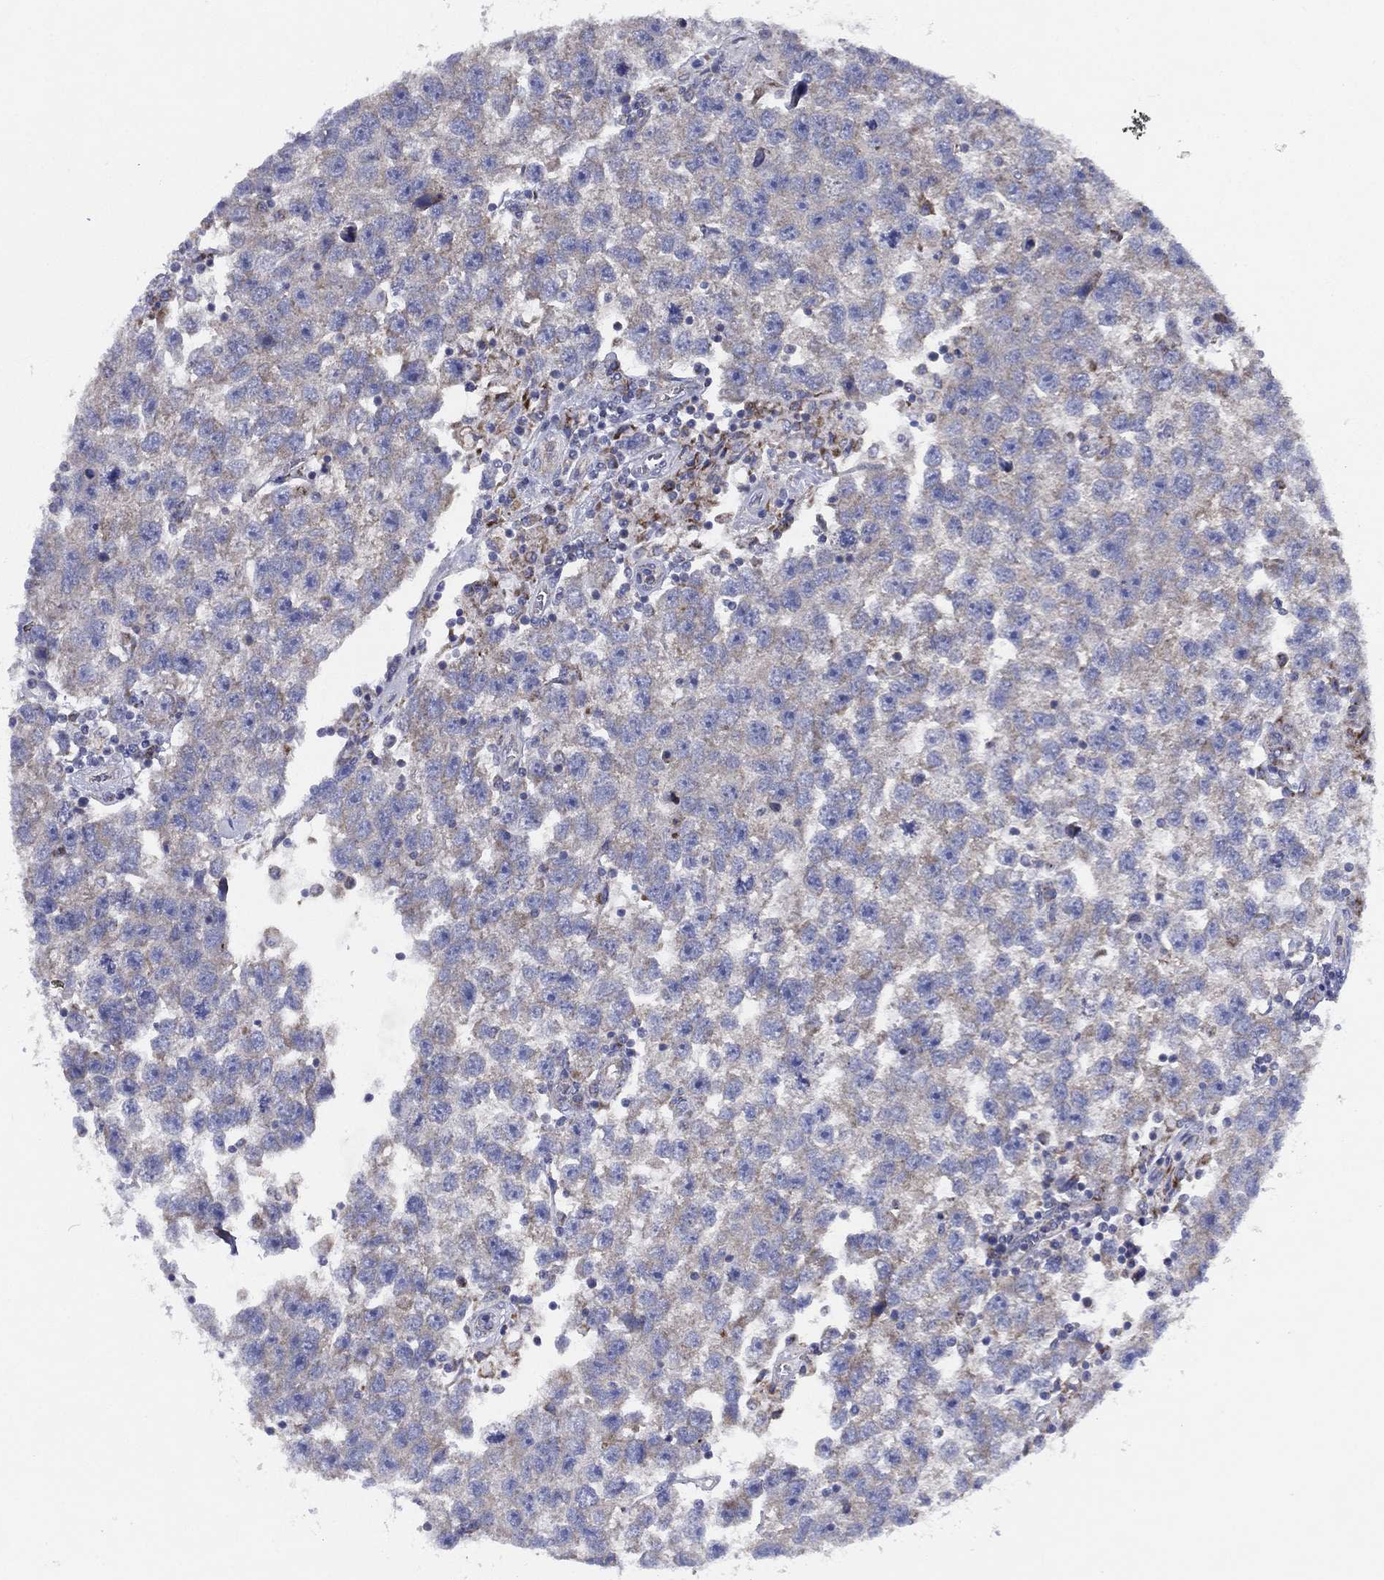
{"staining": {"intensity": "negative", "quantity": "none", "location": "none"}, "tissue": "testis cancer", "cell_type": "Tumor cells", "image_type": "cancer", "snomed": [{"axis": "morphology", "description": "Seminoma, NOS"}, {"axis": "topography", "description": "Testis"}], "caption": "High power microscopy micrograph of an immunohistochemistry (IHC) histopathology image of seminoma (testis), revealing no significant positivity in tumor cells.", "gene": "ZNF223", "patient": {"sex": "male", "age": 26}}